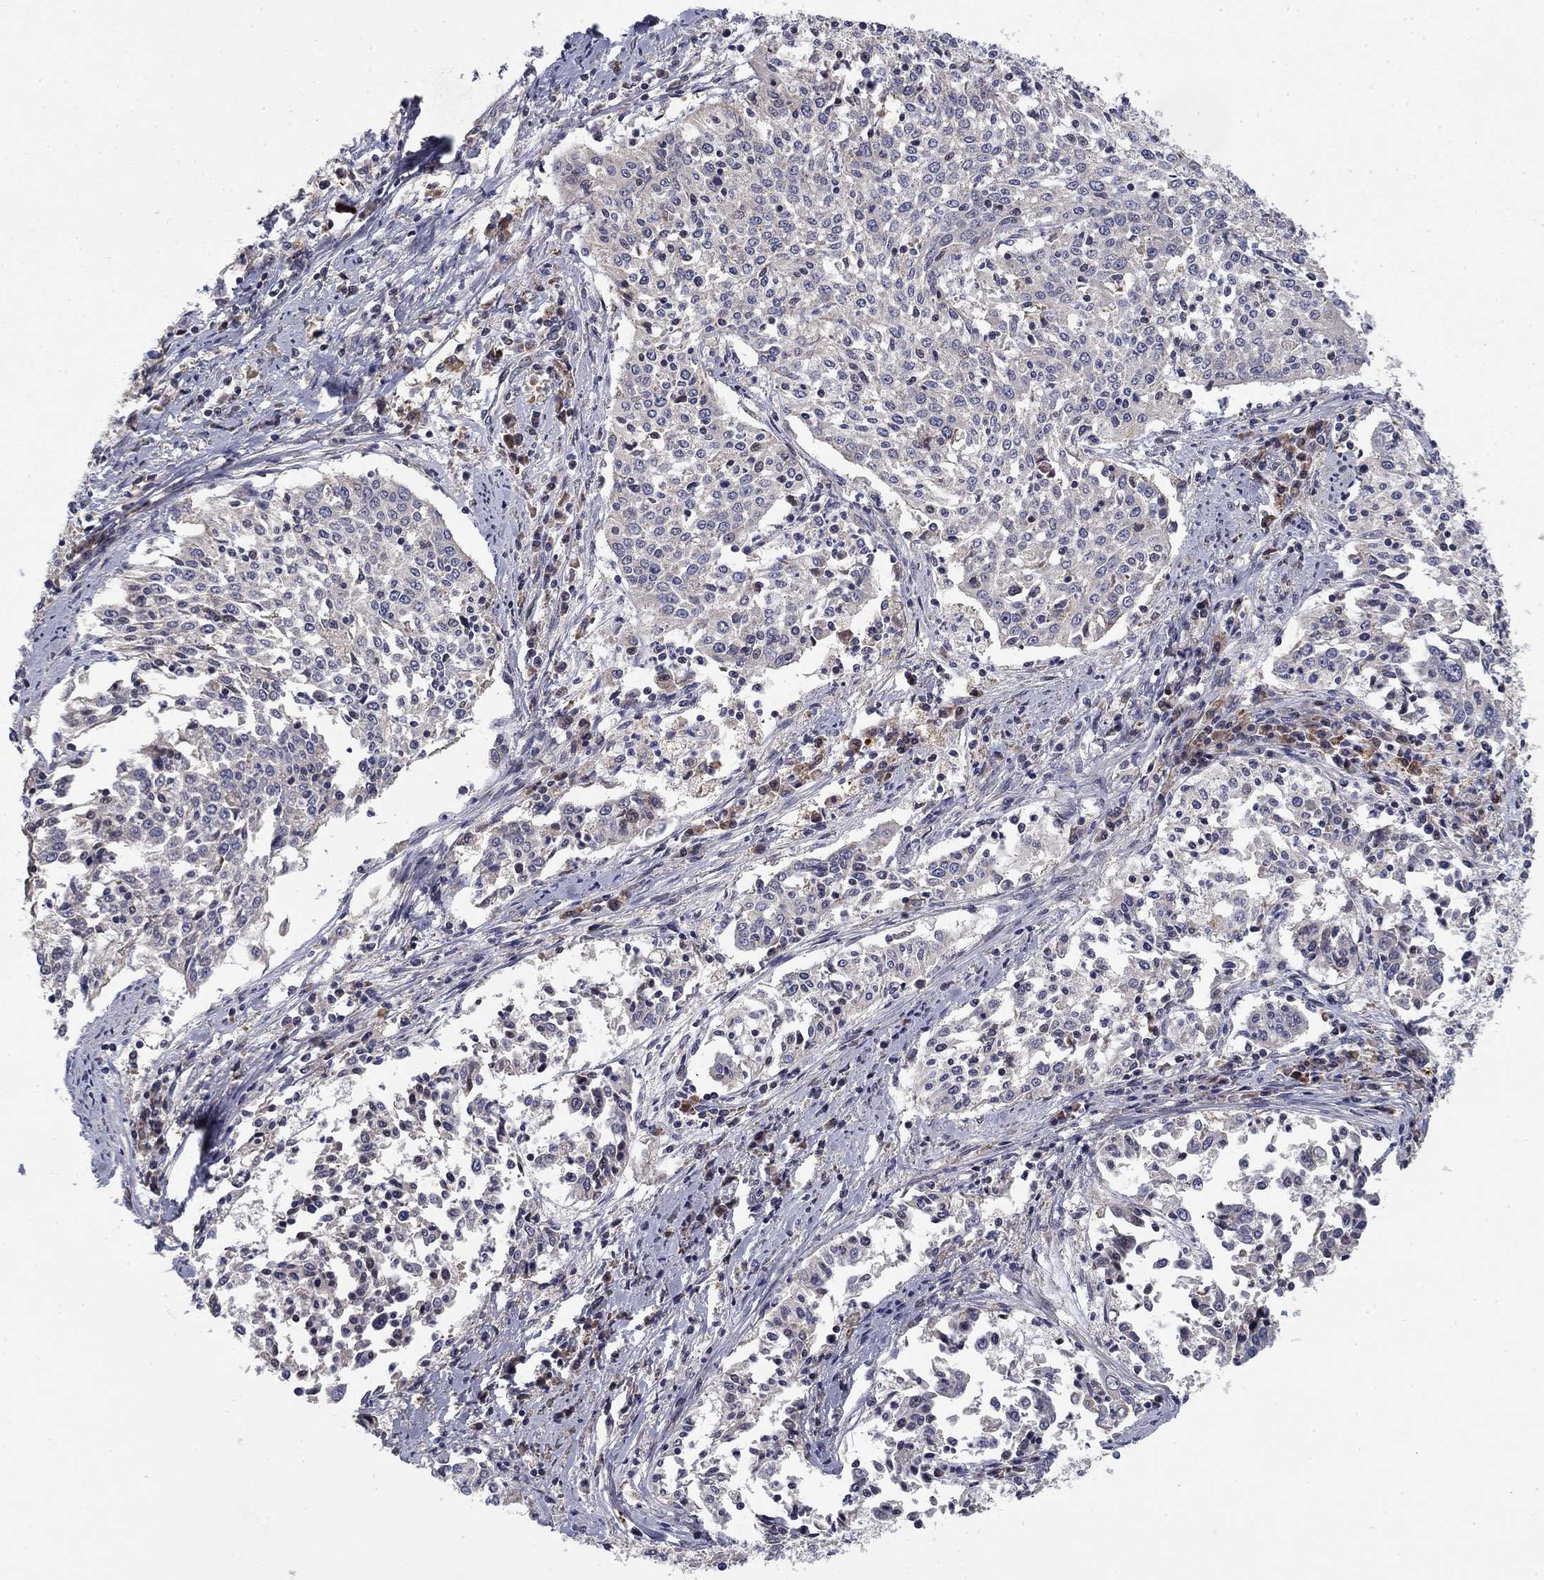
{"staining": {"intensity": "negative", "quantity": "none", "location": "none"}, "tissue": "cervical cancer", "cell_type": "Tumor cells", "image_type": "cancer", "snomed": [{"axis": "morphology", "description": "Squamous cell carcinoma, NOS"}, {"axis": "topography", "description": "Cervix"}], "caption": "This is a histopathology image of immunohistochemistry staining of squamous cell carcinoma (cervical), which shows no staining in tumor cells.", "gene": "MMAA", "patient": {"sex": "female", "age": 41}}